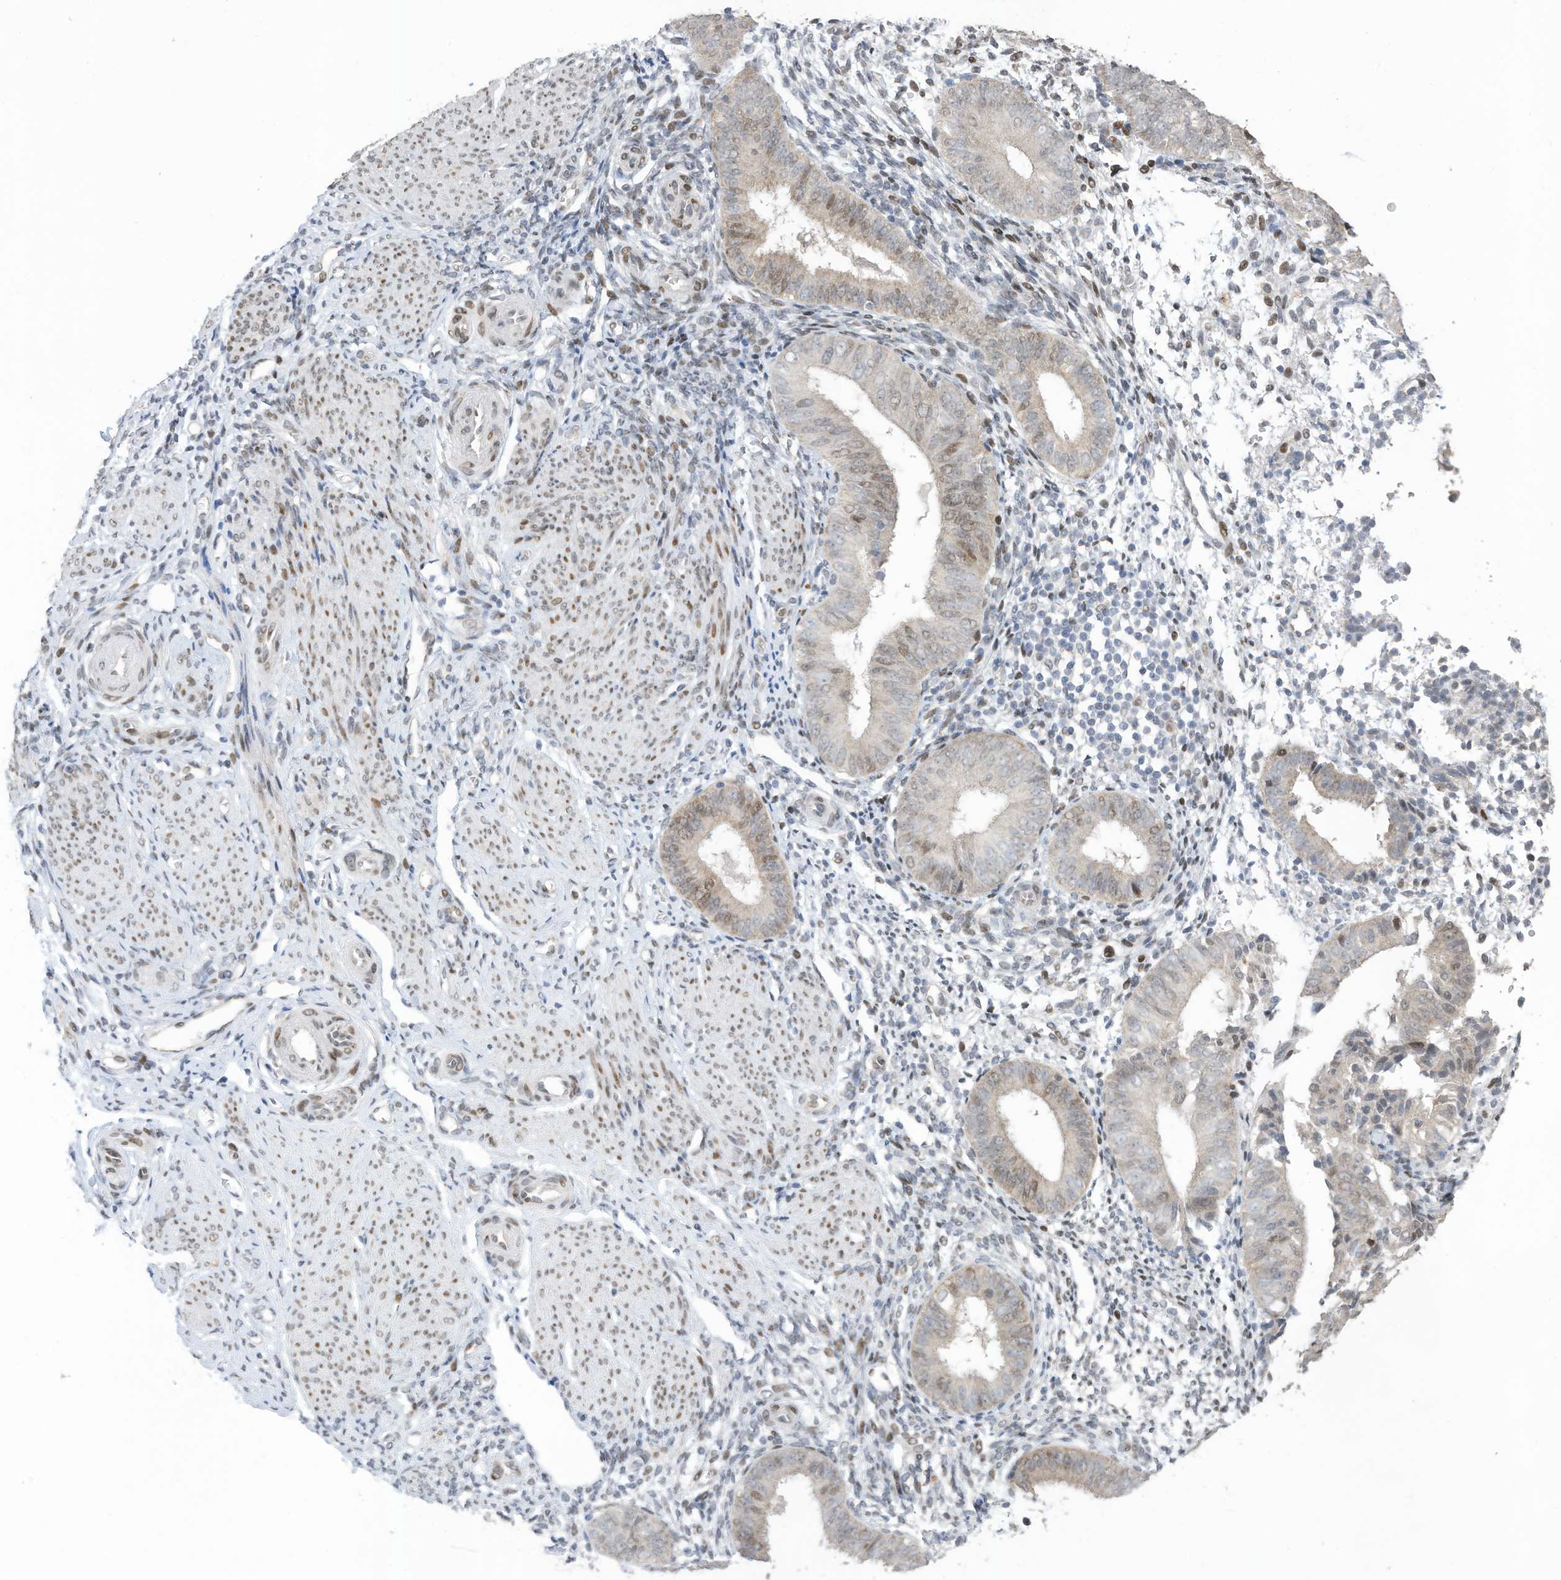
{"staining": {"intensity": "weak", "quantity": "<25%", "location": "nuclear"}, "tissue": "endometrium", "cell_type": "Cells in endometrial stroma", "image_type": "normal", "snomed": [{"axis": "morphology", "description": "Normal tissue, NOS"}, {"axis": "topography", "description": "Uterus"}, {"axis": "topography", "description": "Endometrium"}], "caption": "IHC photomicrograph of normal human endometrium stained for a protein (brown), which reveals no staining in cells in endometrial stroma.", "gene": "RABL3", "patient": {"sex": "female", "age": 48}}